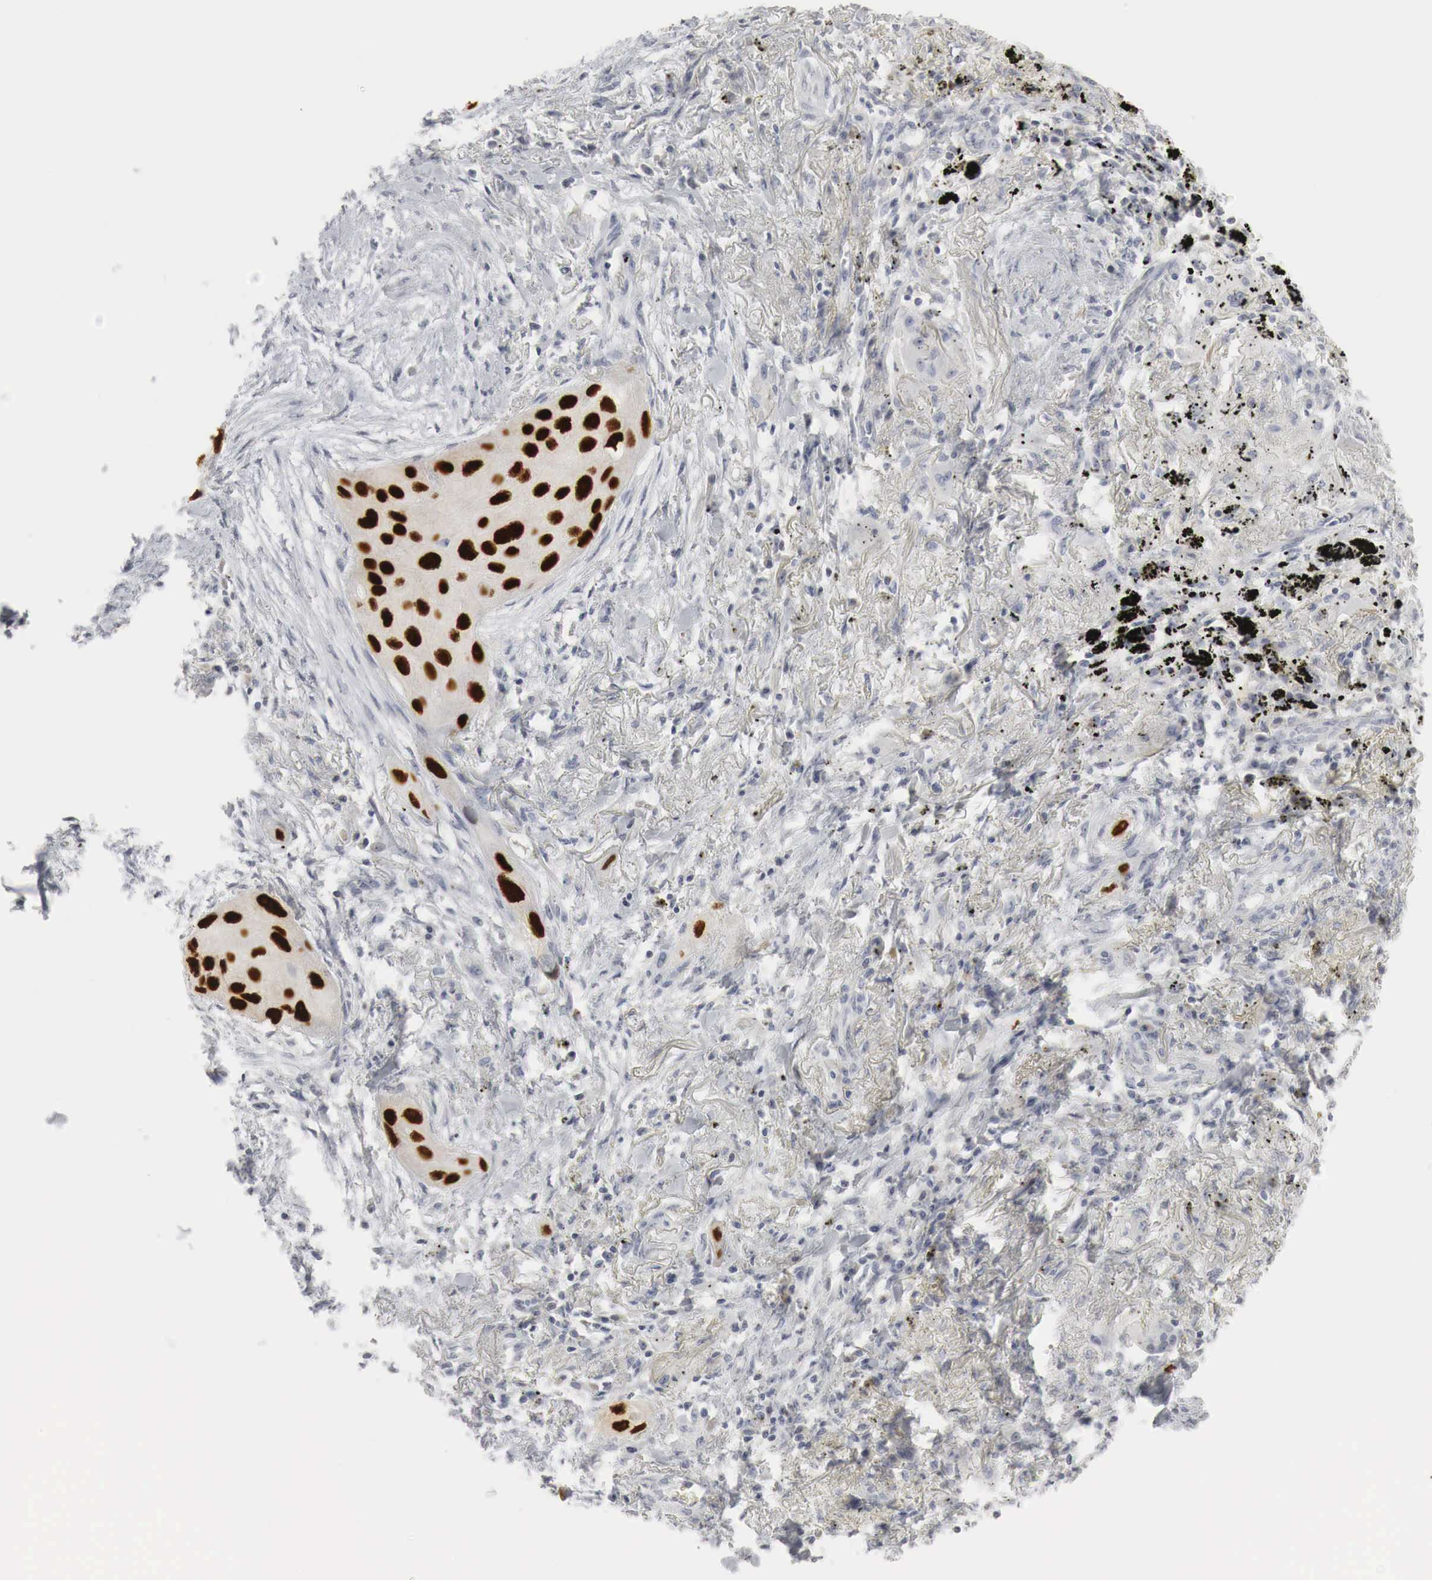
{"staining": {"intensity": "strong", "quantity": ">75%", "location": "nuclear"}, "tissue": "lung cancer", "cell_type": "Tumor cells", "image_type": "cancer", "snomed": [{"axis": "morphology", "description": "Squamous cell carcinoma, NOS"}, {"axis": "topography", "description": "Lung"}], "caption": "About >75% of tumor cells in lung cancer (squamous cell carcinoma) display strong nuclear protein positivity as visualized by brown immunohistochemical staining.", "gene": "TP63", "patient": {"sex": "male", "age": 71}}